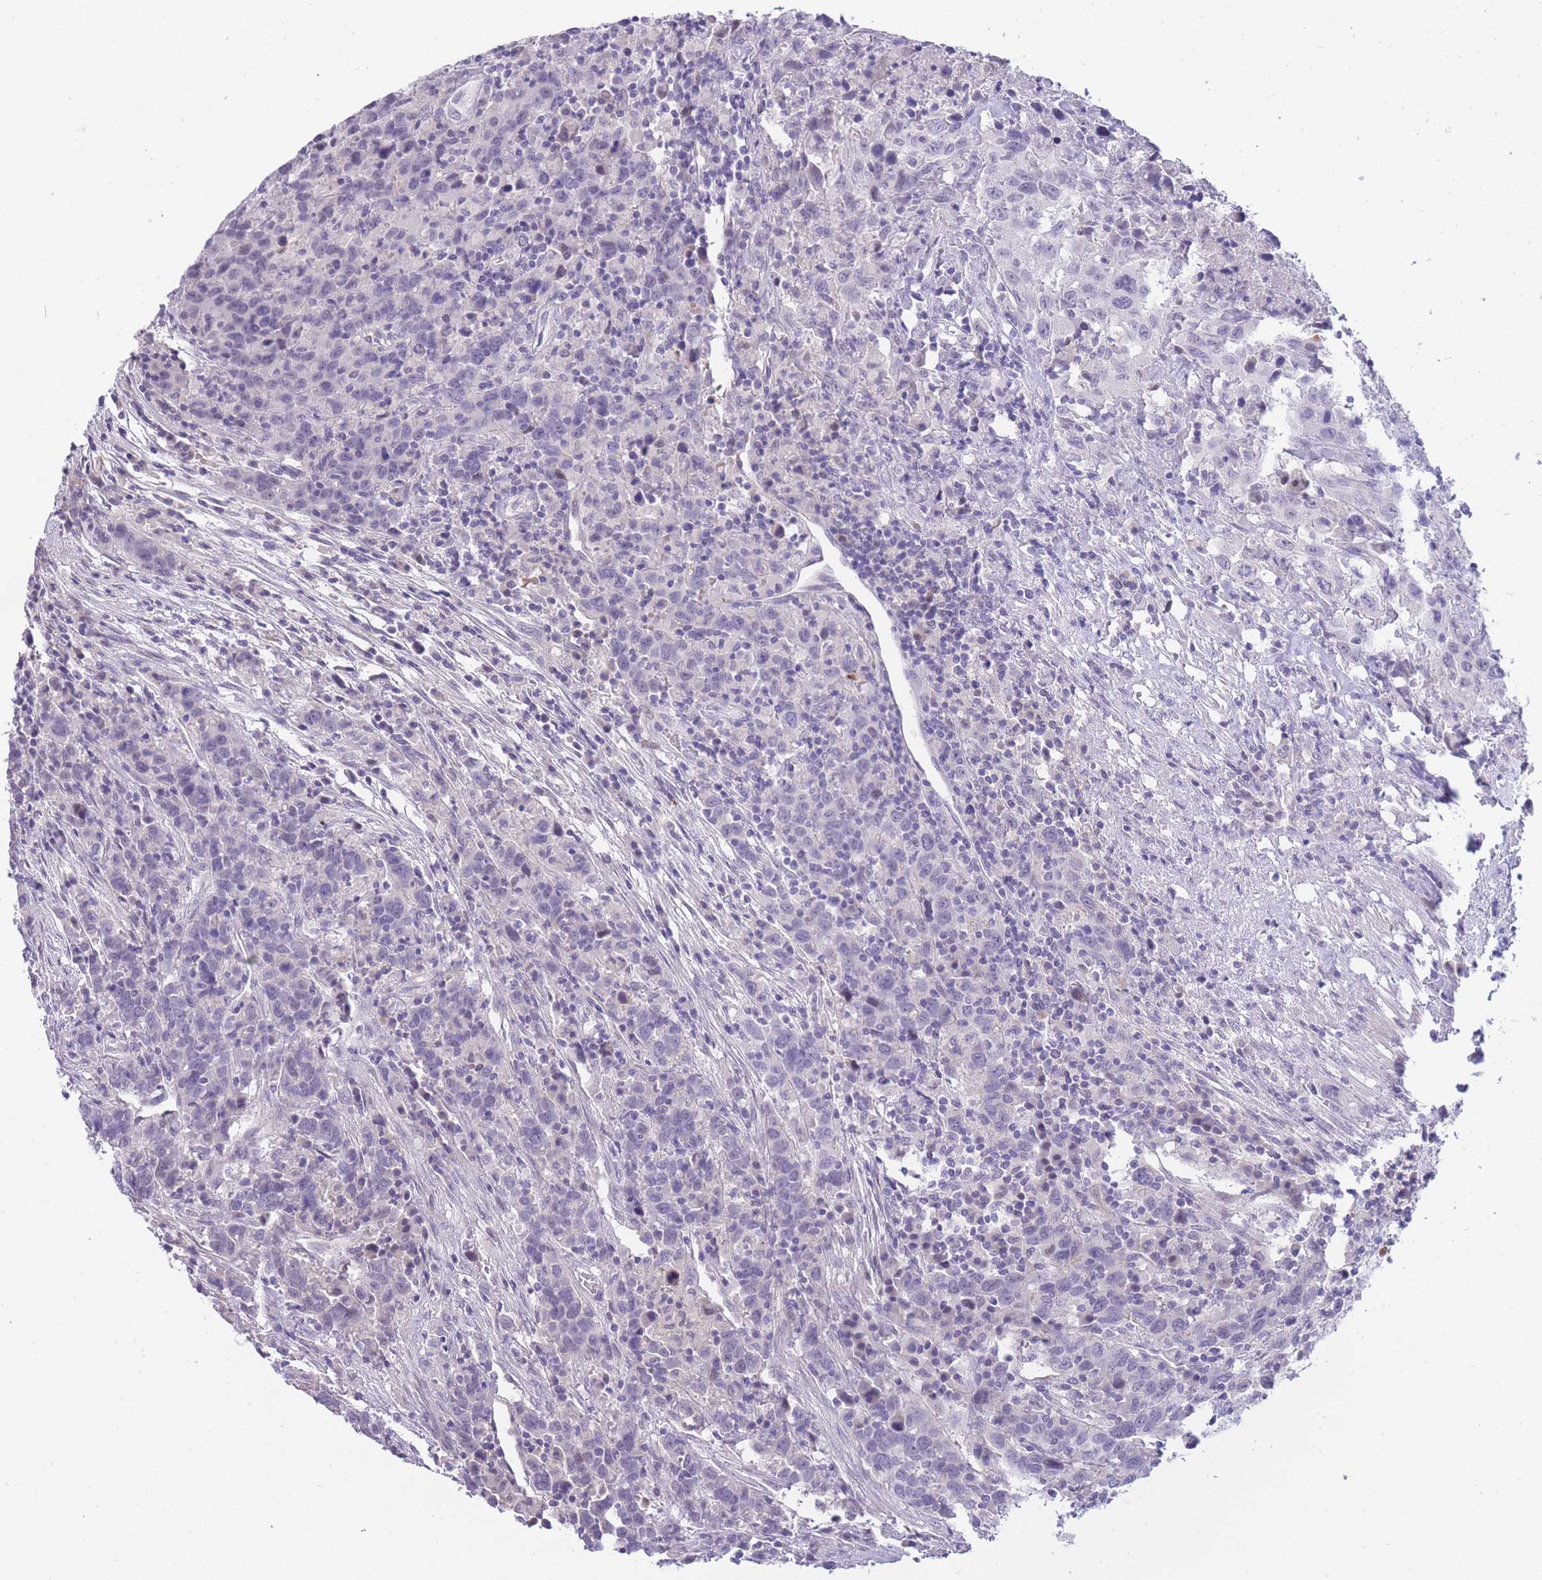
{"staining": {"intensity": "negative", "quantity": "none", "location": "none"}, "tissue": "urothelial cancer", "cell_type": "Tumor cells", "image_type": "cancer", "snomed": [{"axis": "morphology", "description": "Urothelial carcinoma, High grade"}, {"axis": "topography", "description": "Urinary bladder"}], "caption": "DAB (3,3'-diaminobenzidine) immunohistochemical staining of urothelial cancer reveals no significant expression in tumor cells. (Brightfield microscopy of DAB (3,3'-diaminobenzidine) immunohistochemistry at high magnification).", "gene": "PRR23B", "patient": {"sex": "male", "age": 61}}